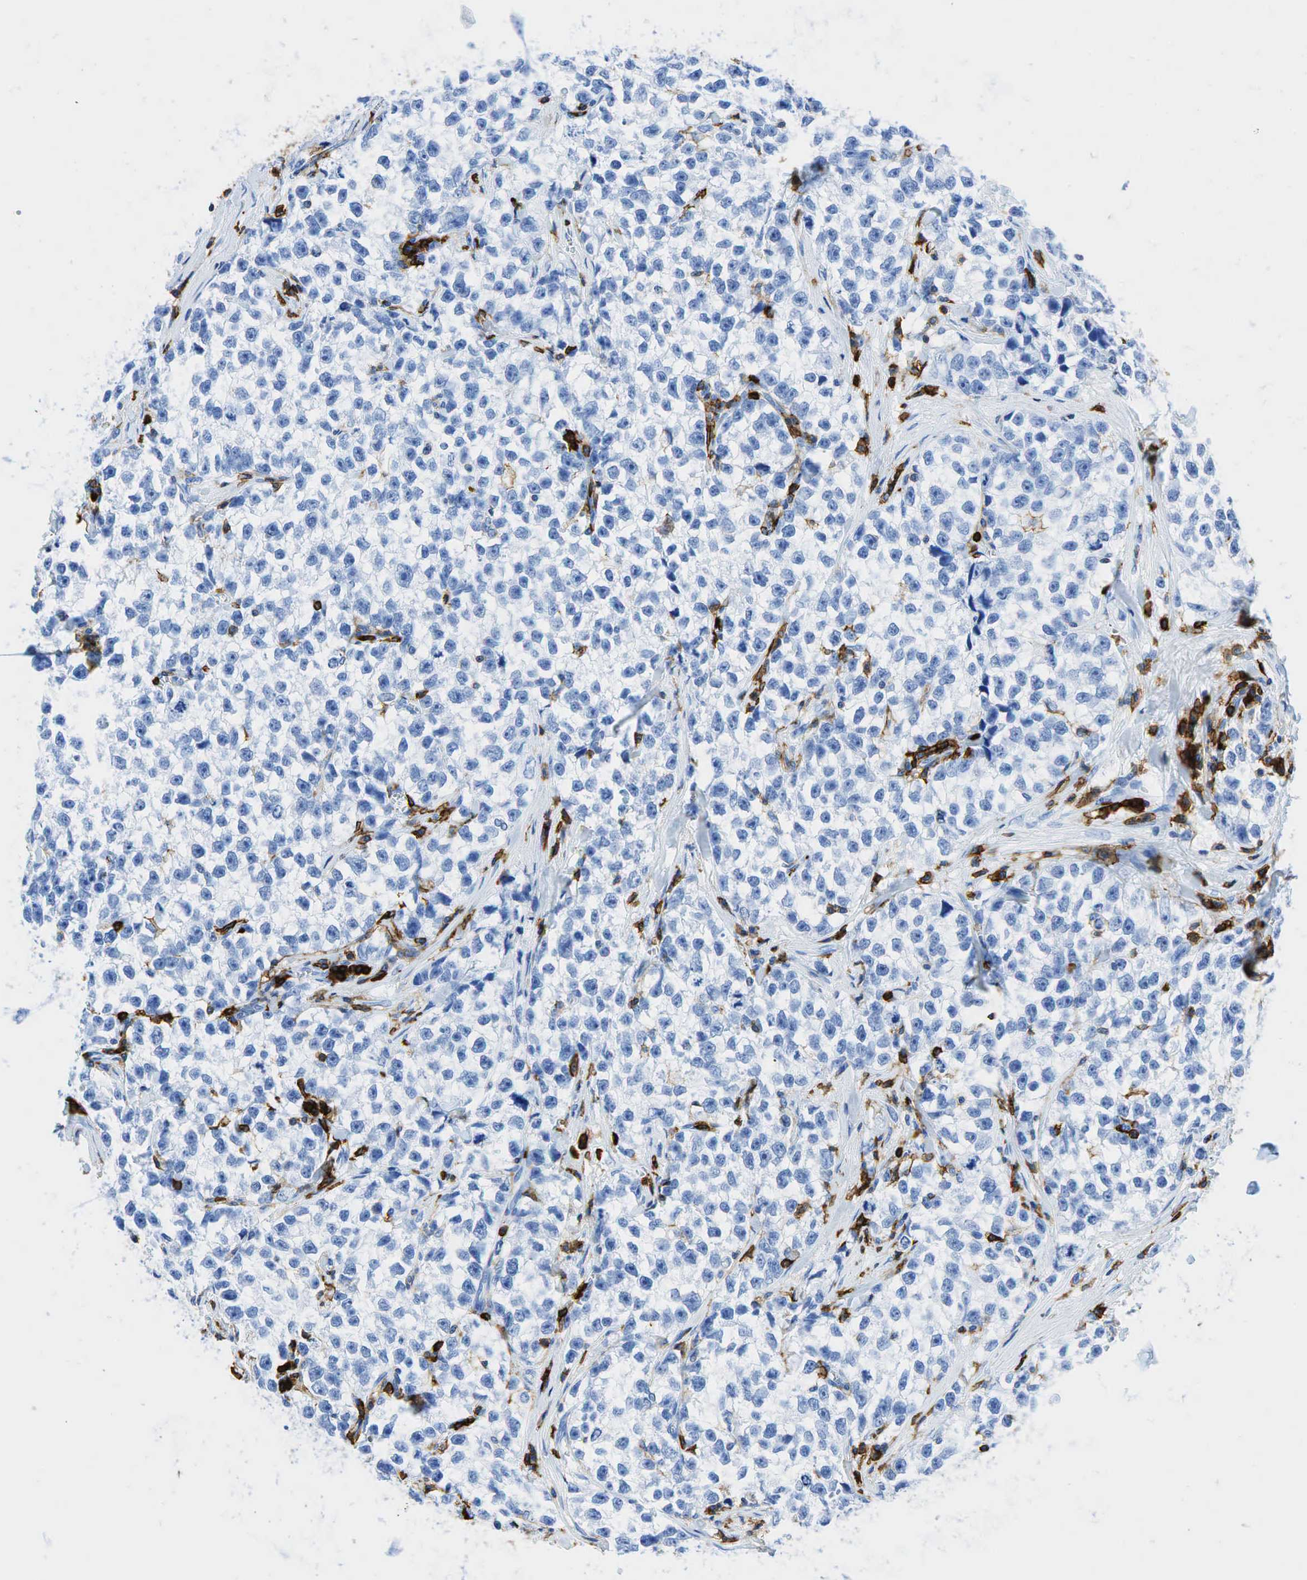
{"staining": {"intensity": "negative", "quantity": "none", "location": "none"}, "tissue": "testis cancer", "cell_type": "Tumor cells", "image_type": "cancer", "snomed": [{"axis": "morphology", "description": "Seminoma, NOS"}, {"axis": "morphology", "description": "Carcinoma, Embryonal, NOS"}, {"axis": "topography", "description": "Testis"}], "caption": "This is an immunohistochemistry (IHC) micrograph of human seminoma (testis). There is no expression in tumor cells.", "gene": "PTPRC", "patient": {"sex": "male", "age": 30}}